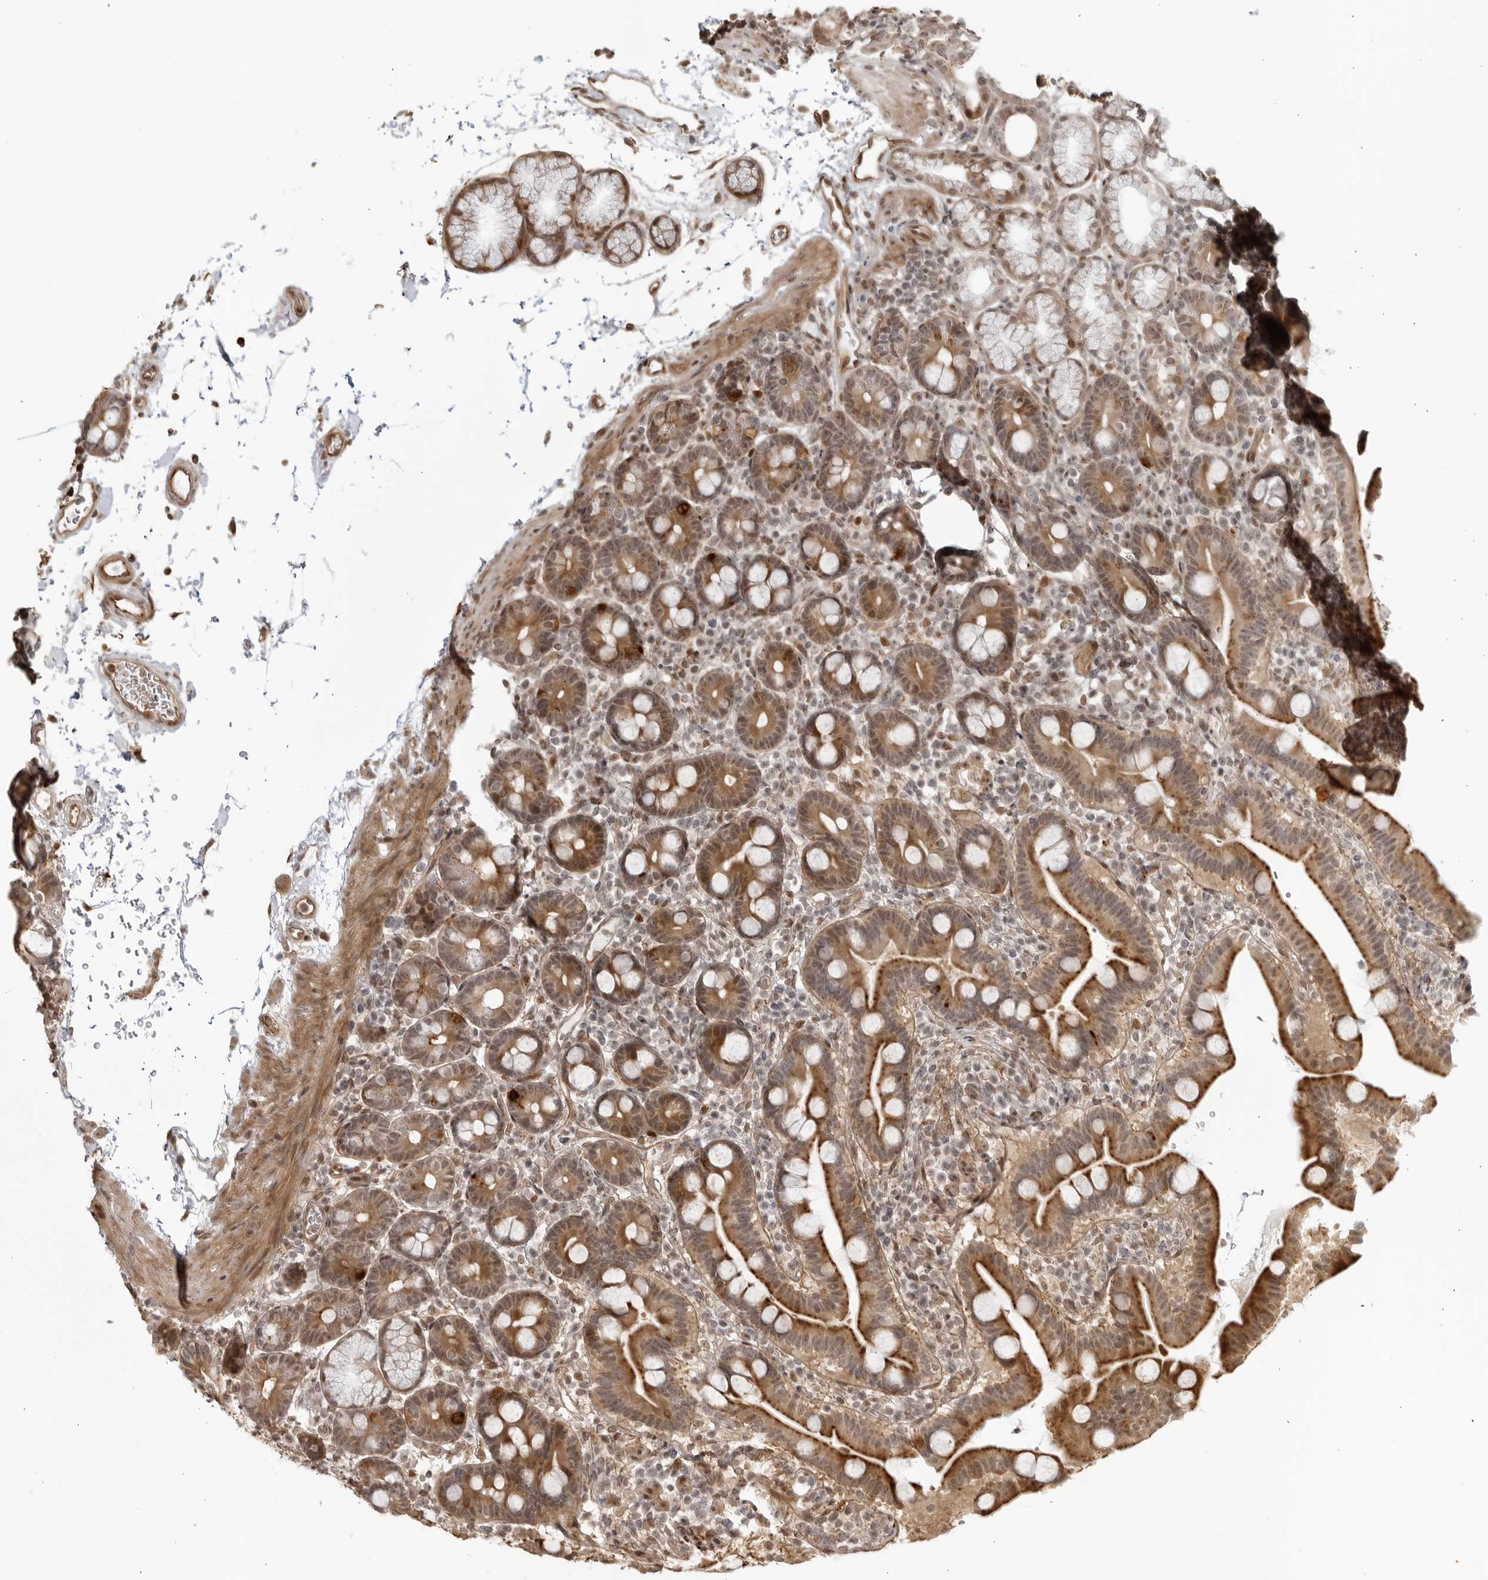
{"staining": {"intensity": "moderate", "quantity": ">75%", "location": "cytoplasmic/membranous"}, "tissue": "duodenum", "cell_type": "Glandular cells", "image_type": "normal", "snomed": [{"axis": "morphology", "description": "Normal tissue, NOS"}, {"axis": "topography", "description": "Duodenum"}], "caption": "This micrograph reveals immunohistochemistry staining of unremarkable human duodenum, with medium moderate cytoplasmic/membranous staining in about >75% of glandular cells.", "gene": "TCF21", "patient": {"sex": "male", "age": 54}}